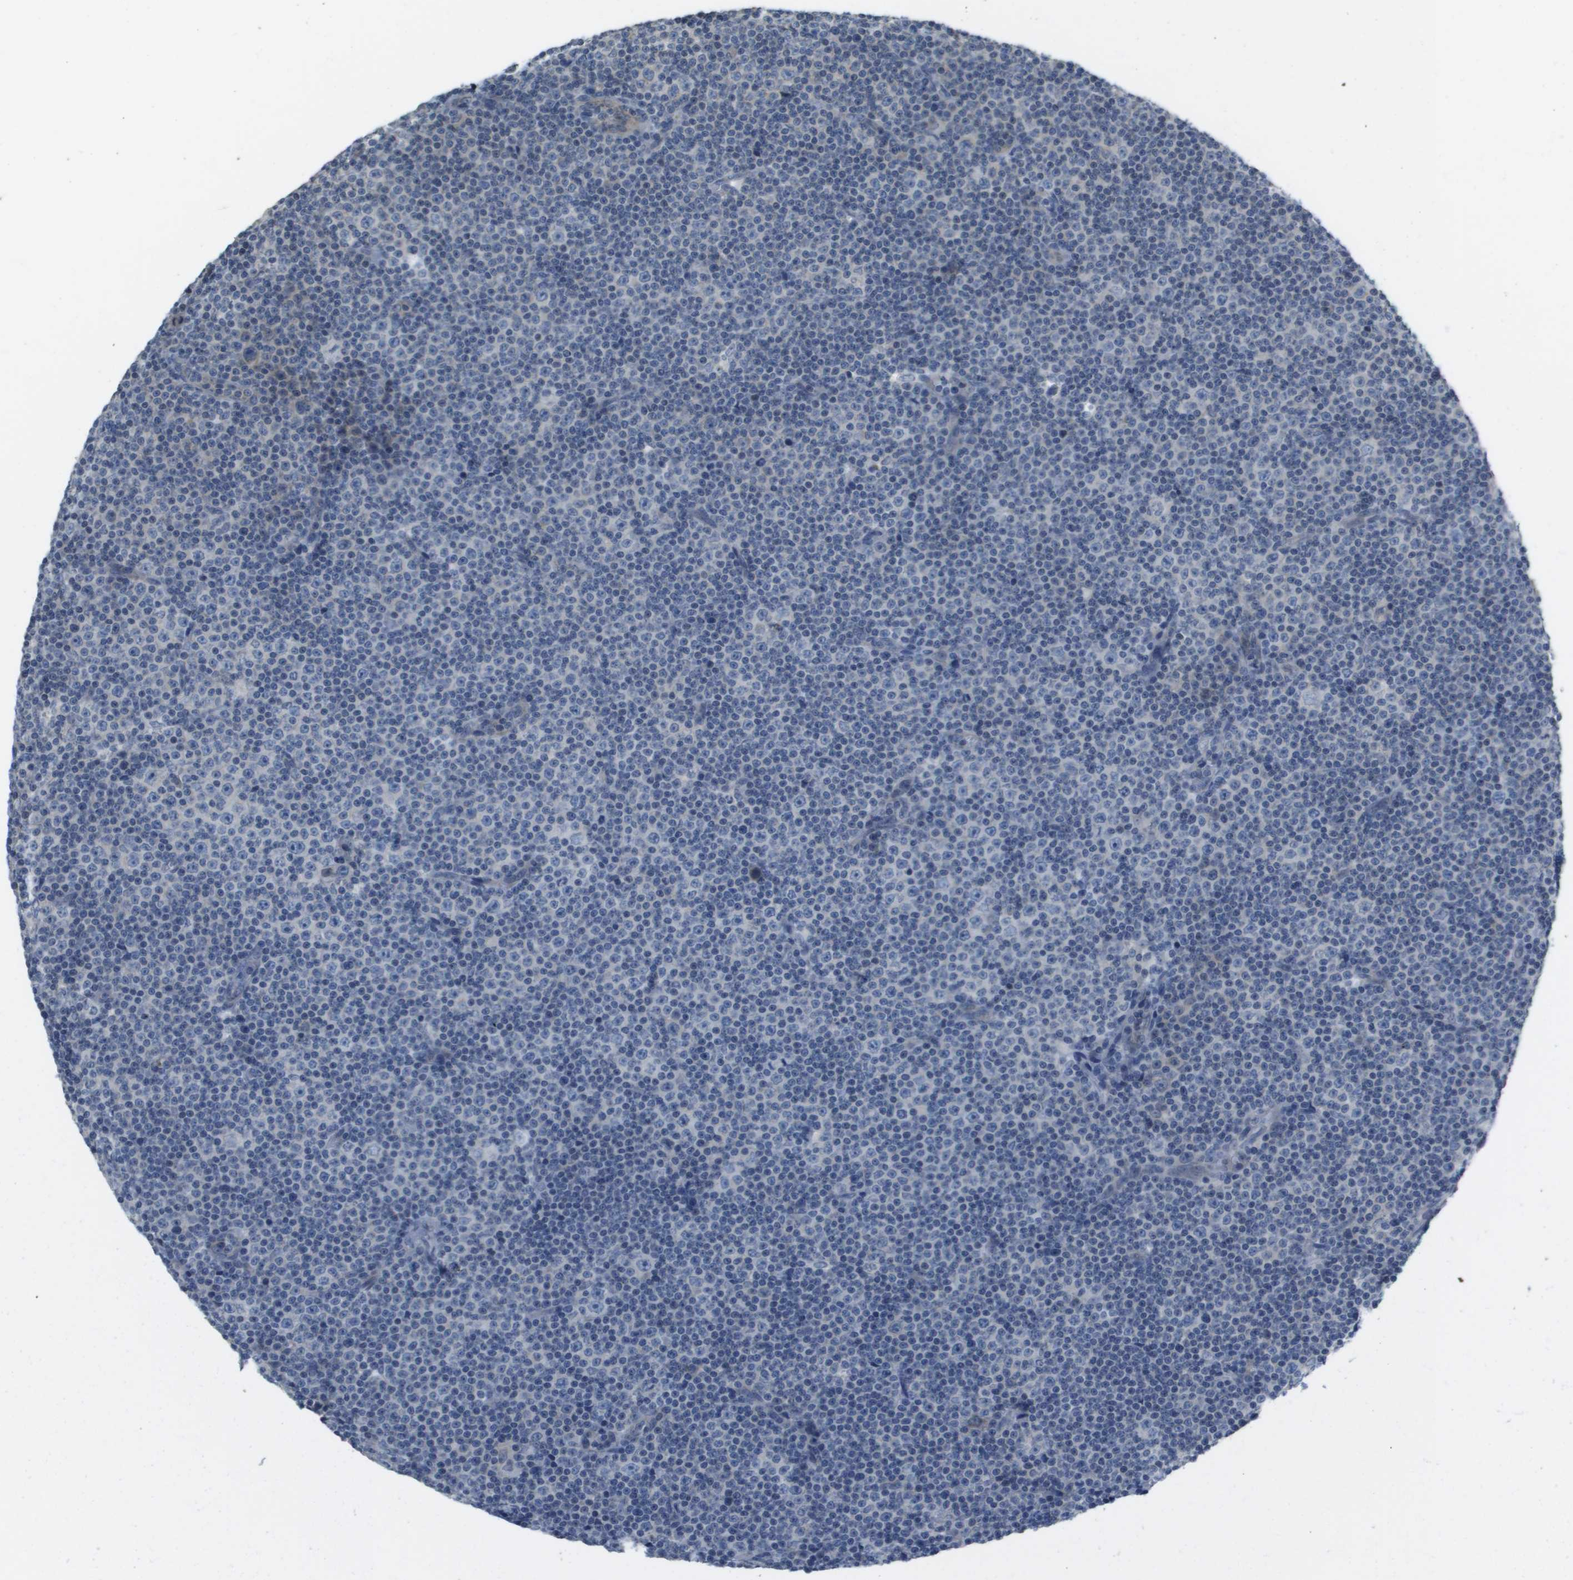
{"staining": {"intensity": "negative", "quantity": "none", "location": "none"}, "tissue": "lymphoma", "cell_type": "Tumor cells", "image_type": "cancer", "snomed": [{"axis": "morphology", "description": "Malignant lymphoma, non-Hodgkin's type, Low grade"}, {"axis": "topography", "description": "Lymph node"}], "caption": "Tumor cells show no significant protein positivity in low-grade malignant lymphoma, non-Hodgkin's type.", "gene": "CAPN11", "patient": {"sex": "female", "age": 67}}